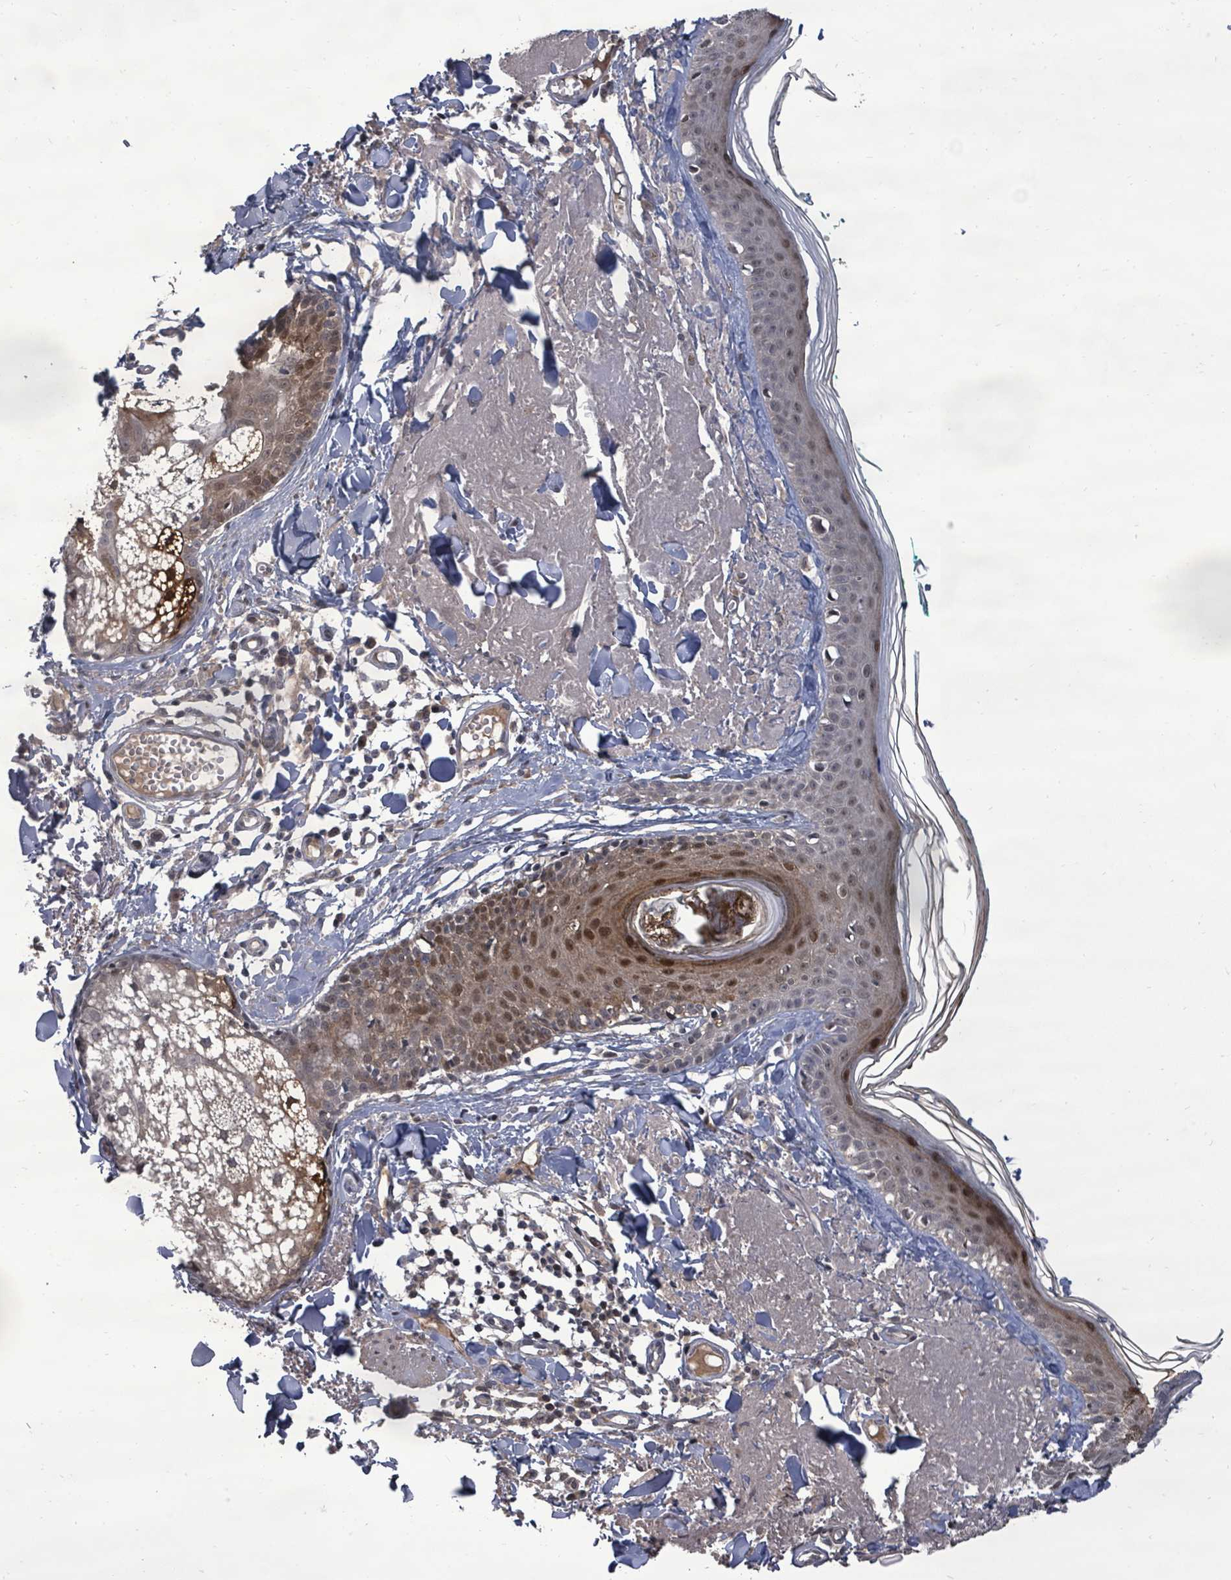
{"staining": {"intensity": "moderate", "quantity": "<25%", "location": "cytoplasmic/membranous,nuclear"}, "tissue": "skin", "cell_type": "Fibroblasts", "image_type": "normal", "snomed": [{"axis": "morphology", "description": "Normal tissue, NOS"}, {"axis": "morphology", "description": "Malignant melanoma, NOS"}, {"axis": "topography", "description": "Skin"}], "caption": "A high-resolution histopathology image shows IHC staining of normal skin, which displays moderate cytoplasmic/membranous,nuclear staining in approximately <25% of fibroblasts. (Stains: DAB in brown, nuclei in blue, Microscopy: brightfield microscopy at high magnification).", "gene": "KRTAP27", "patient": {"sex": "male", "age": 80}}